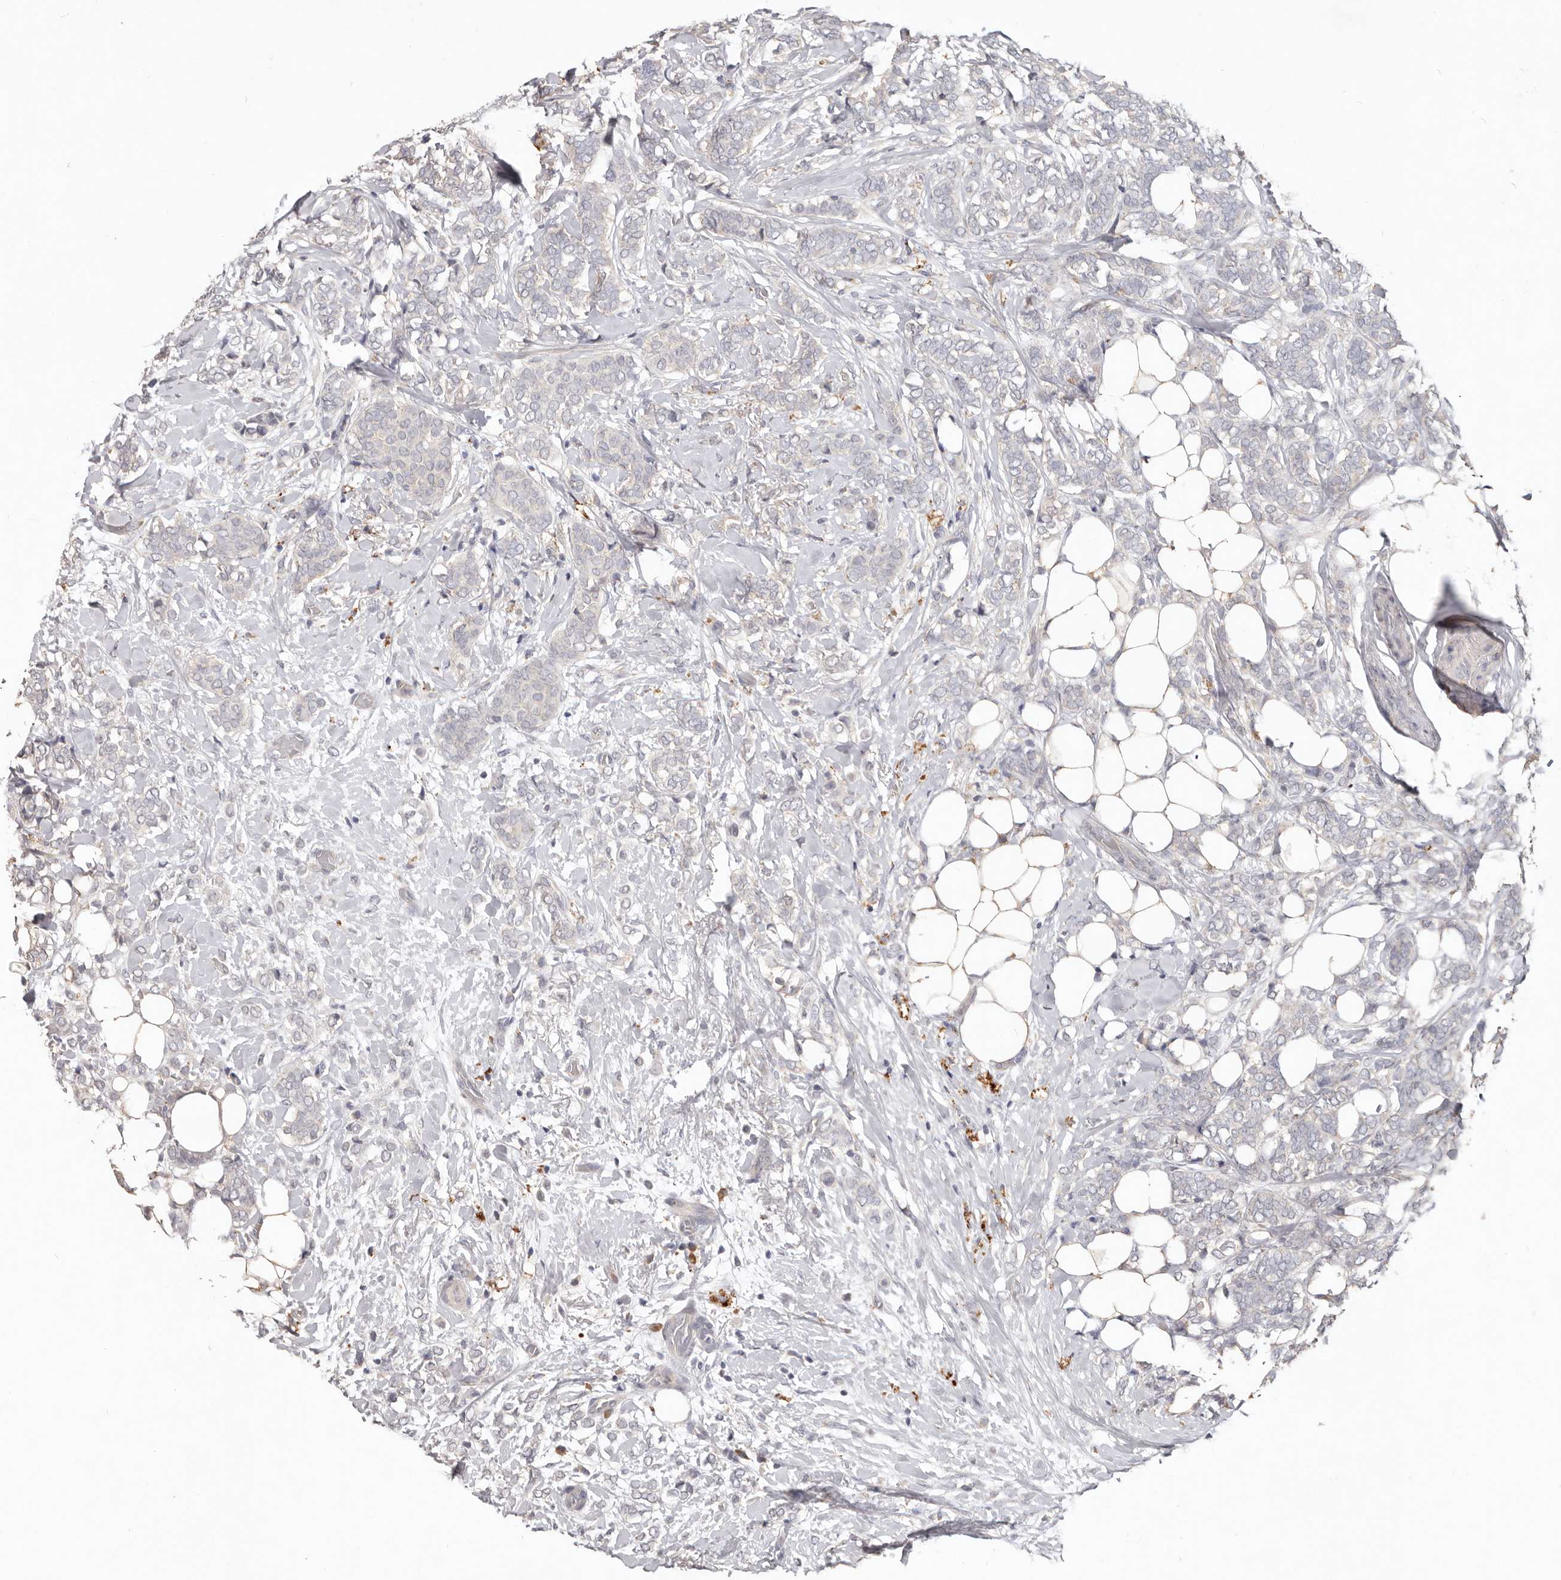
{"staining": {"intensity": "negative", "quantity": "none", "location": "none"}, "tissue": "breast cancer", "cell_type": "Tumor cells", "image_type": "cancer", "snomed": [{"axis": "morphology", "description": "Lobular carcinoma"}, {"axis": "topography", "description": "Breast"}], "caption": "DAB immunohistochemical staining of human lobular carcinoma (breast) exhibits no significant expression in tumor cells. (DAB immunohistochemistry (IHC), high magnification).", "gene": "WDR77", "patient": {"sex": "female", "age": 50}}